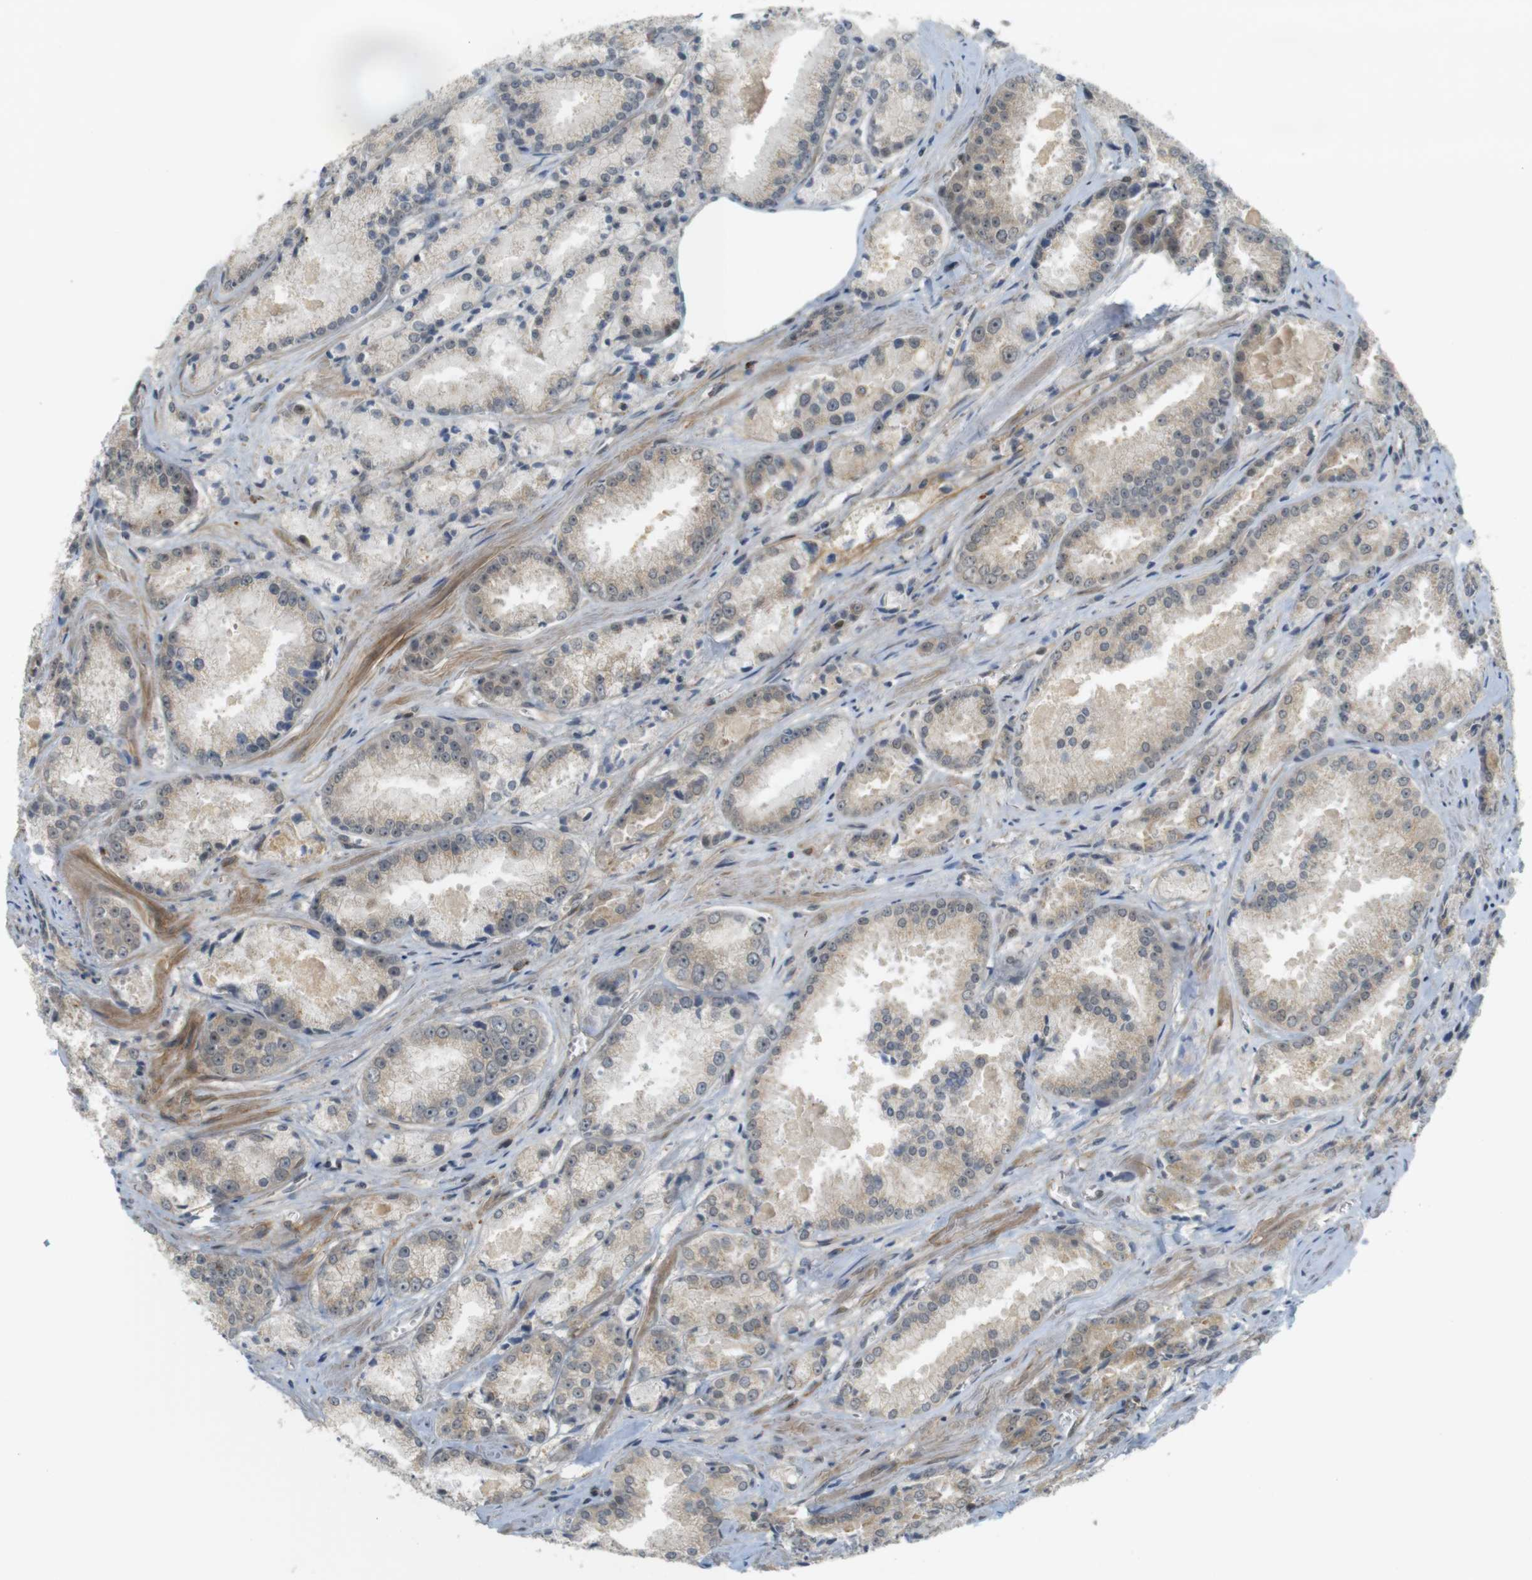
{"staining": {"intensity": "weak", "quantity": "25%-75%", "location": "cytoplasmic/membranous"}, "tissue": "prostate cancer", "cell_type": "Tumor cells", "image_type": "cancer", "snomed": [{"axis": "morphology", "description": "Adenocarcinoma, Low grade"}, {"axis": "topography", "description": "Prostate"}], "caption": "This histopathology image exhibits immunohistochemistry staining of human prostate cancer (low-grade adenocarcinoma), with low weak cytoplasmic/membranous expression in approximately 25%-75% of tumor cells.", "gene": "TSPAN9", "patient": {"sex": "male", "age": 64}}